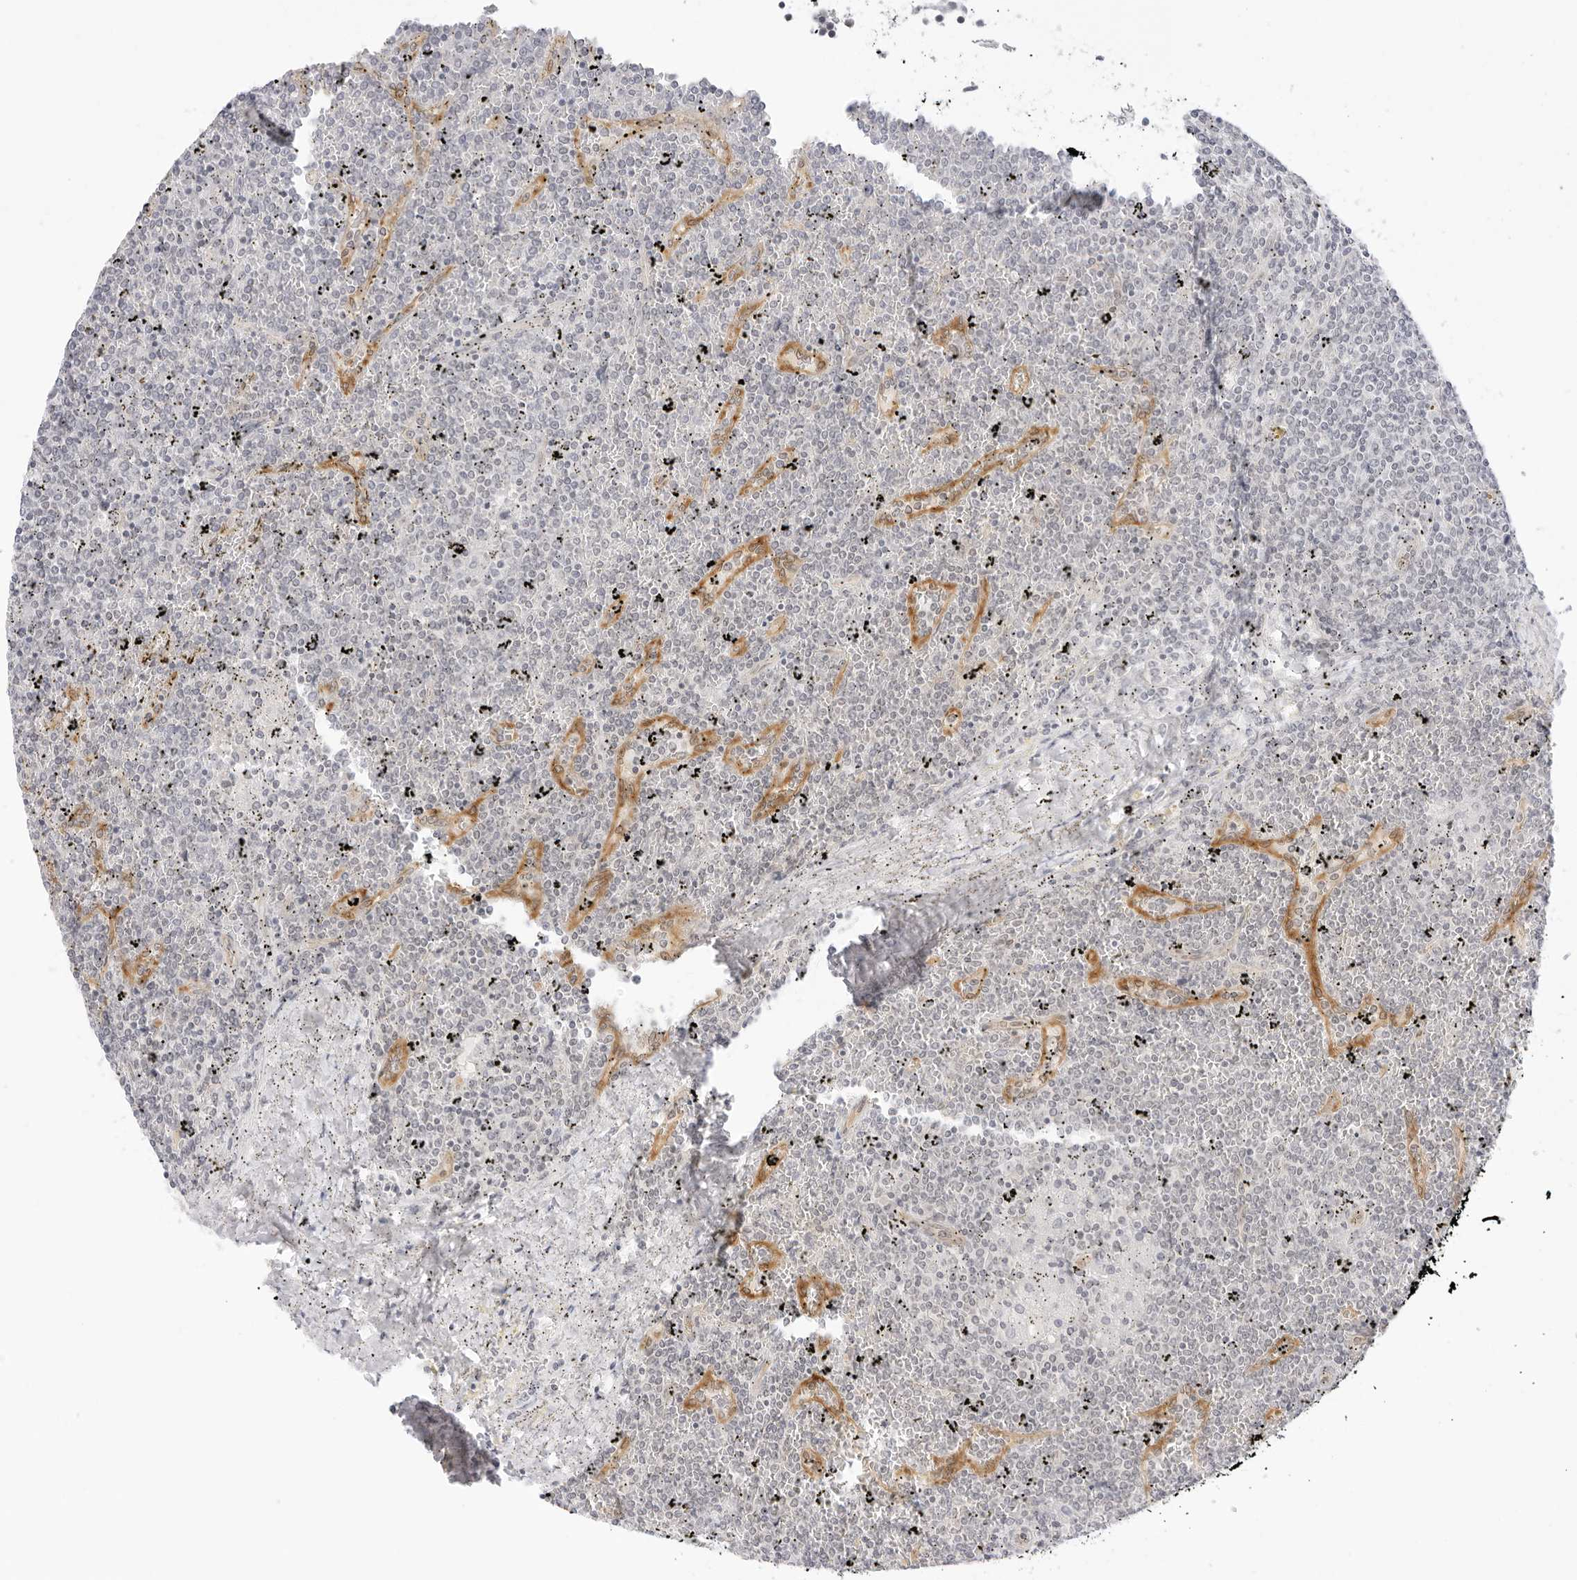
{"staining": {"intensity": "negative", "quantity": "none", "location": "none"}, "tissue": "lymphoma", "cell_type": "Tumor cells", "image_type": "cancer", "snomed": [{"axis": "morphology", "description": "Malignant lymphoma, non-Hodgkin's type, Low grade"}, {"axis": "topography", "description": "Spleen"}], "caption": "Human malignant lymphoma, non-Hodgkin's type (low-grade) stained for a protein using immunohistochemistry (IHC) reveals no positivity in tumor cells.", "gene": "MED18", "patient": {"sex": "female", "age": 19}}